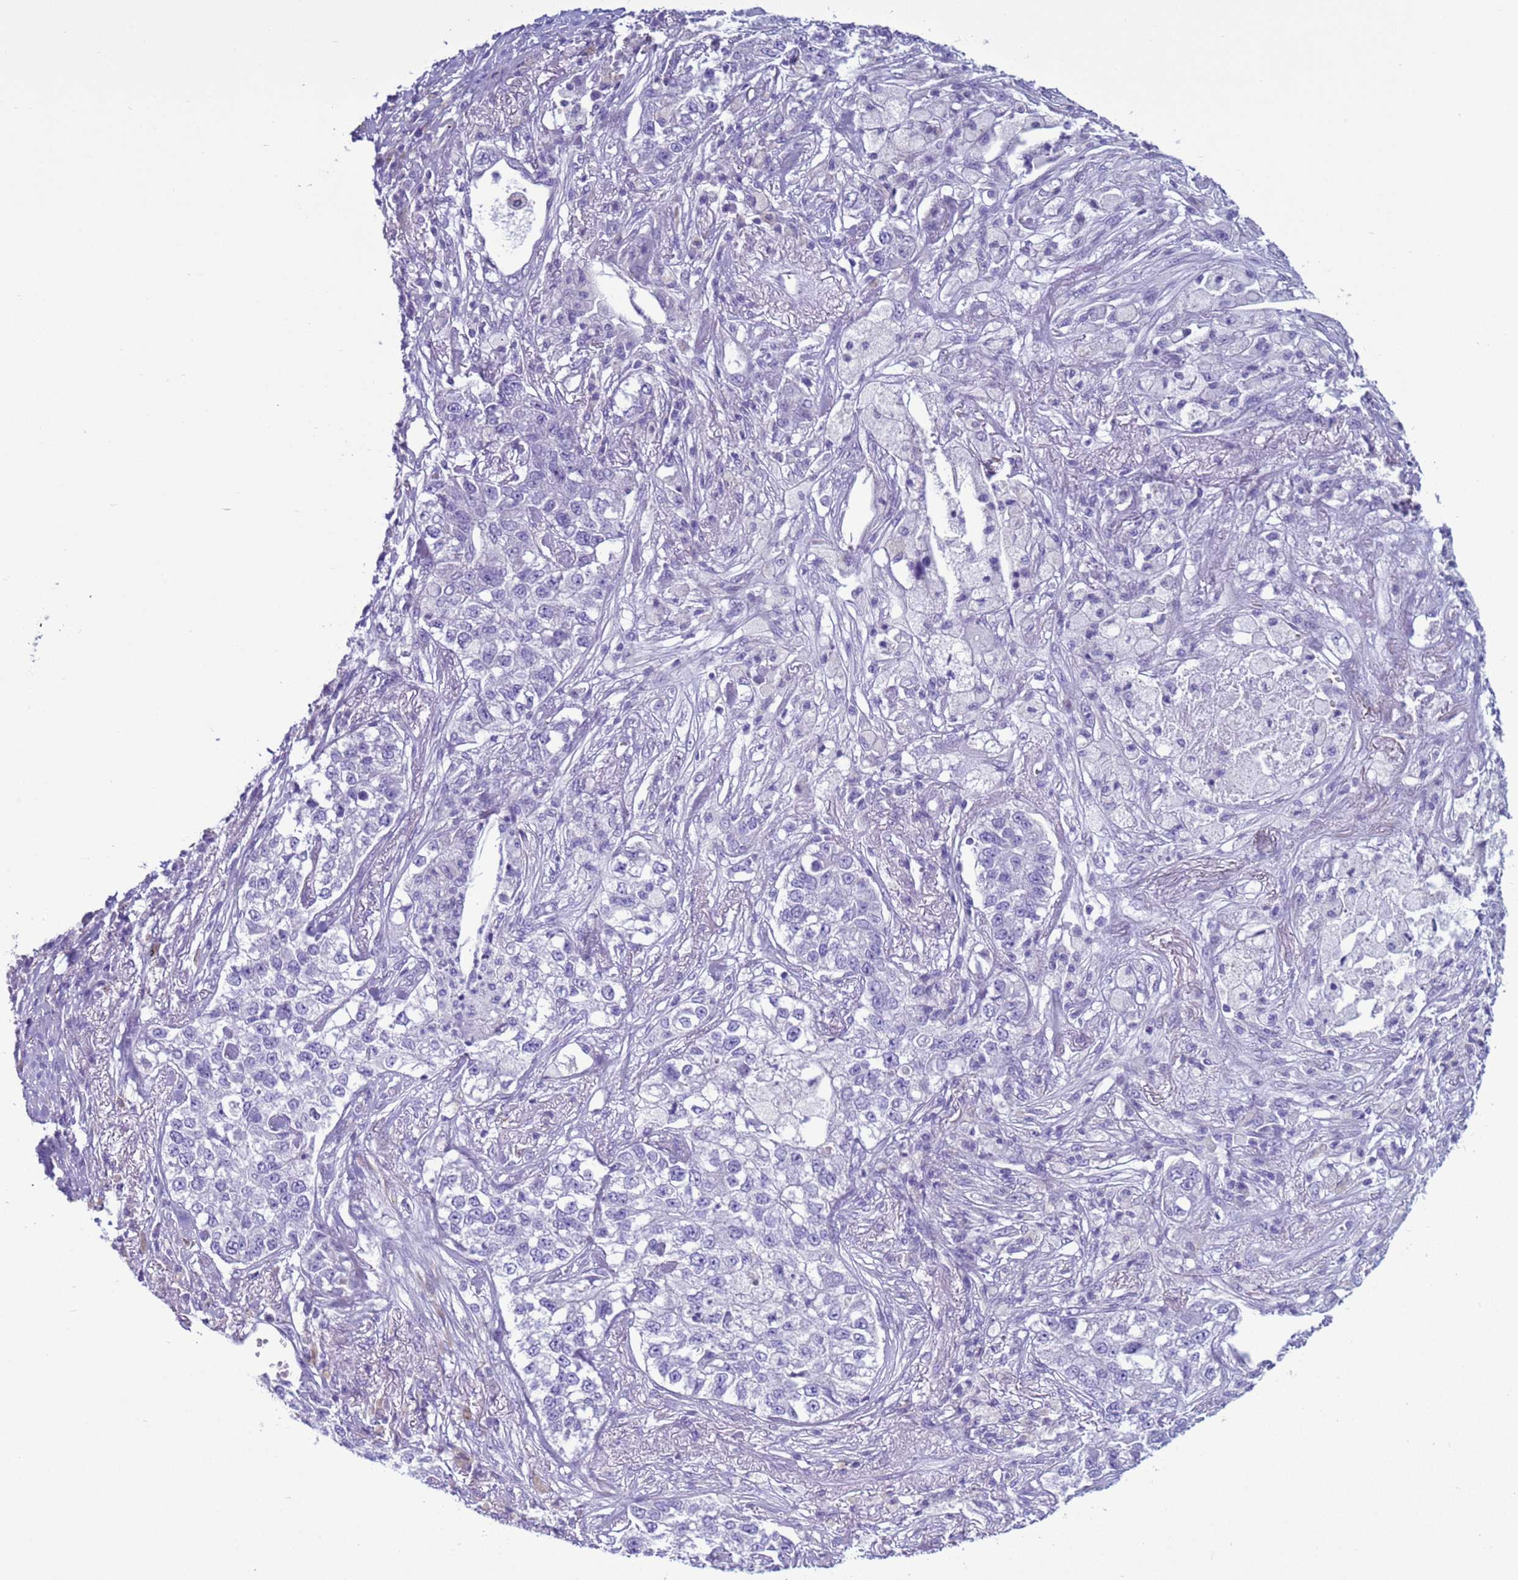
{"staining": {"intensity": "negative", "quantity": "none", "location": "none"}, "tissue": "lung cancer", "cell_type": "Tumor cells", "image_type": "cancer", "snomed": [{"axis": "morphology", "description": "Adenocarcinoma, NOS"}, {"axis": "topography", "description": "Lung"}], "caption": "Immunohistochemistry (IHC) photomicrograph of lung cancer (adenocarcinoma) stained for a protein (brown), which demonstrates no positivity in tumor cells.", "gene": "CST4", "patient": {"sex": "male", "age": 49}}